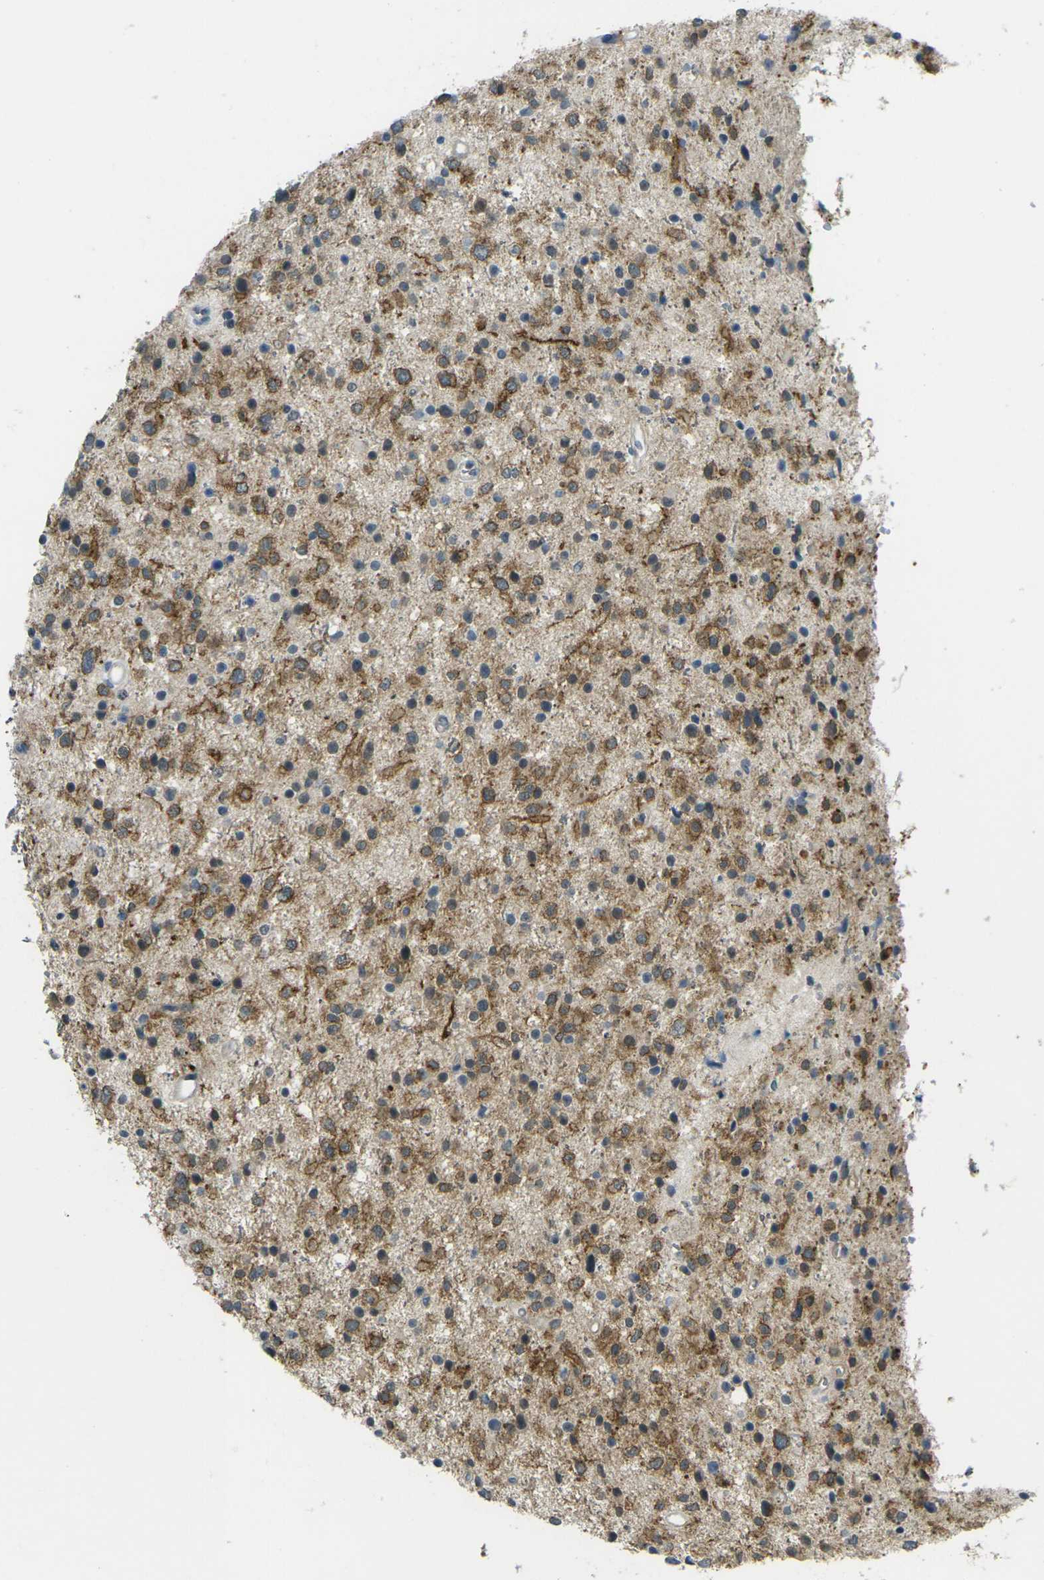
{"staining": {"intensity": "moderate", "quantity": "25%-75%", "location": "cytoplasmic/membranous"}, "tissue": "glioma", "cell_type": "Tumor cells", "image_type": "cancer", "snomed": [{"axis": "morphology", "description": "Glioma, malignant, Low grade"}, {"axis": "topography", "description": "Brain"}], "caption": "This micrograph displays immunohistochemistry (IHC) staining of human low-grade glioma (malignant), with medium moderate cytoplasmic/membranous positivity in about 25%-75% of tumor cells.", "gene": "SPTBN2", "patient": {"sex": "female", "age": 37}}